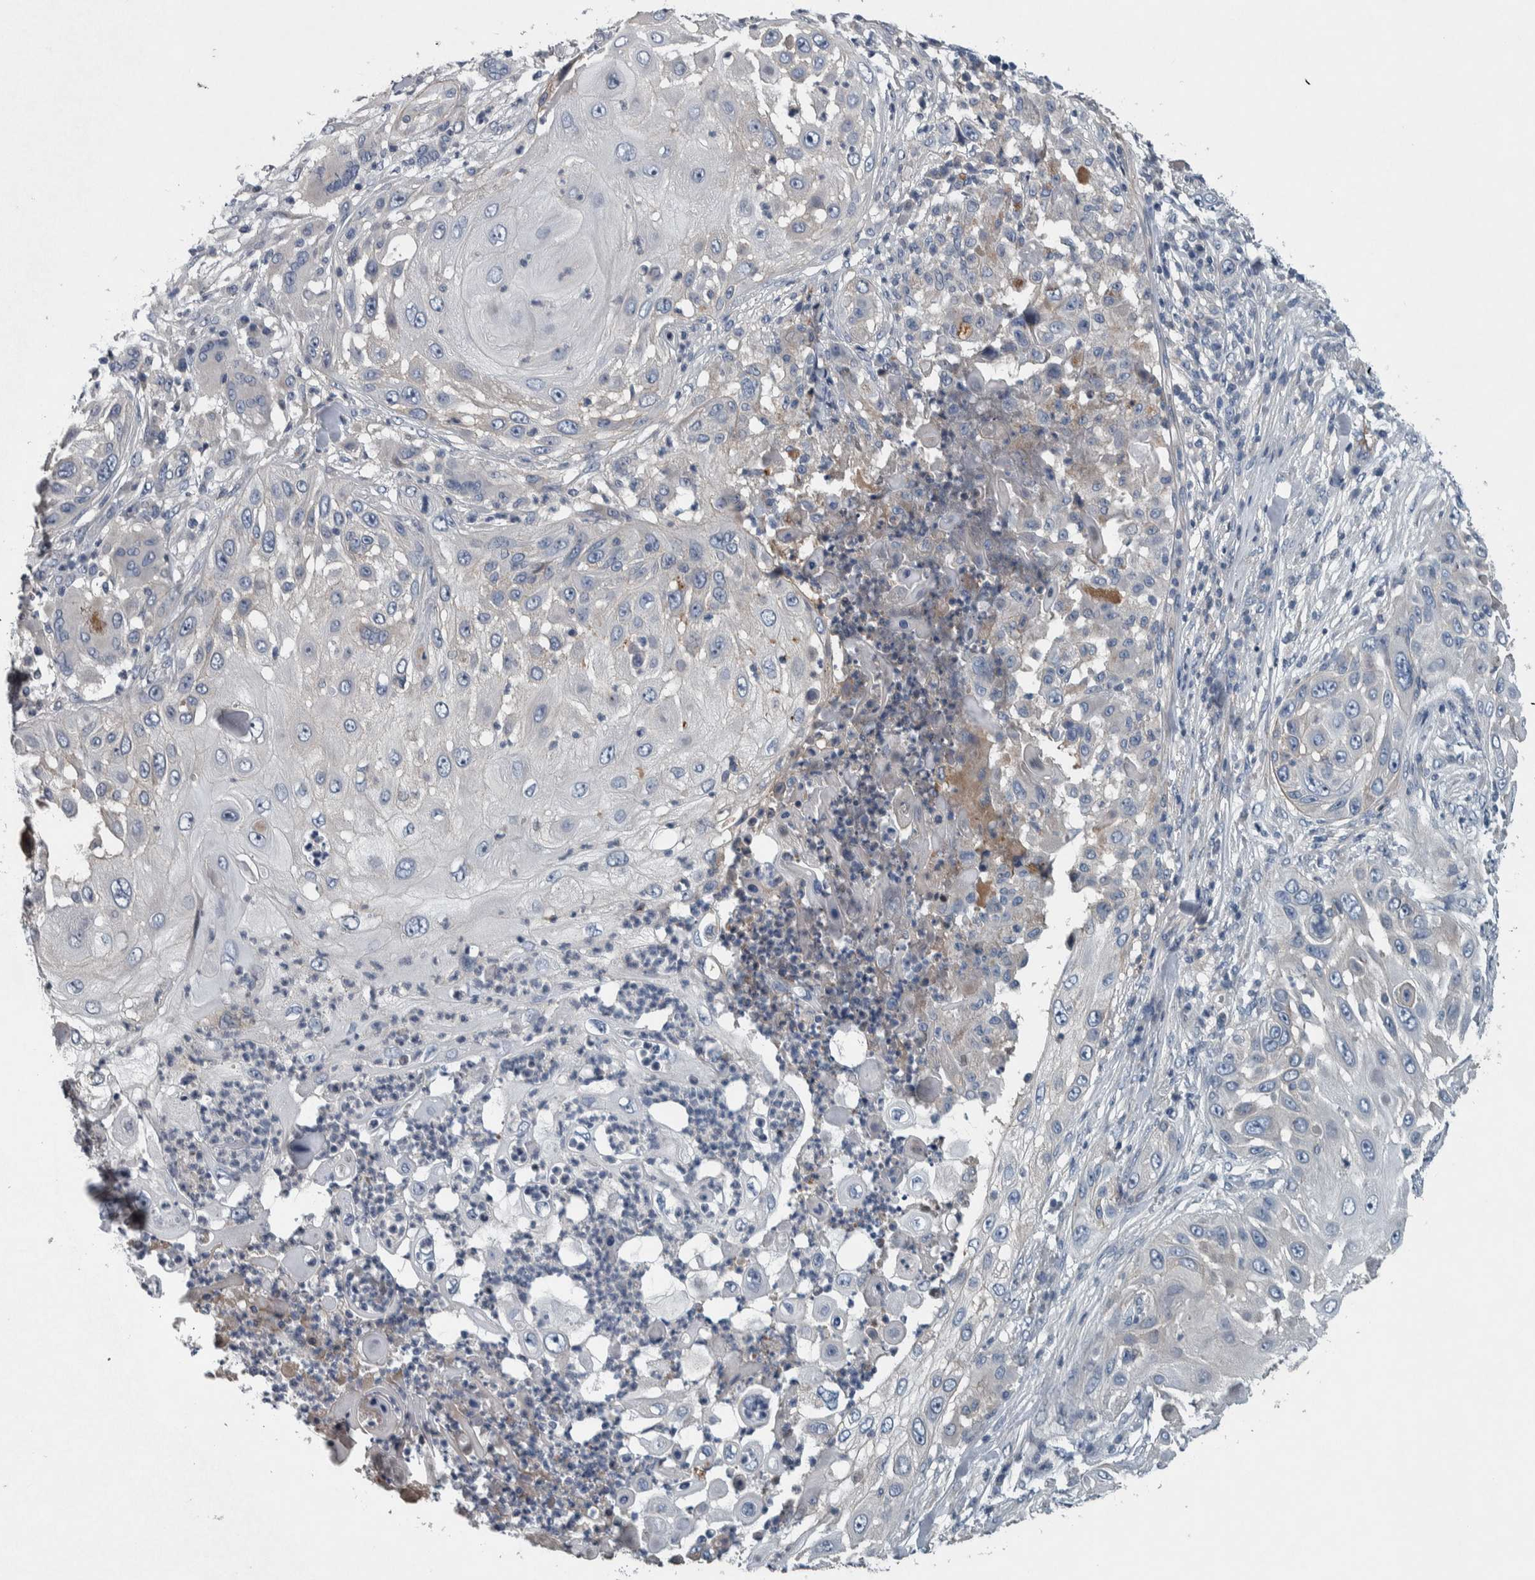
{"staining": {"intensity": "negative", "quantity": "none", "location": "none"}, "tissue": "skin cancer", "cell_type": "Tumor cells", "image_type": "cancer", "snomed": [{"axis": "morphology", "description": "Squamous cell carcinoma, NOS"}, {"axis": "topography", "description": "Skin"}], "caption": "This is a image of IHC staining of skin squamous cell carcinoma, which shows no staining in tumor cells.", "gene": "SERPINC1", "patient": {"sex": "female", "age": 44}}